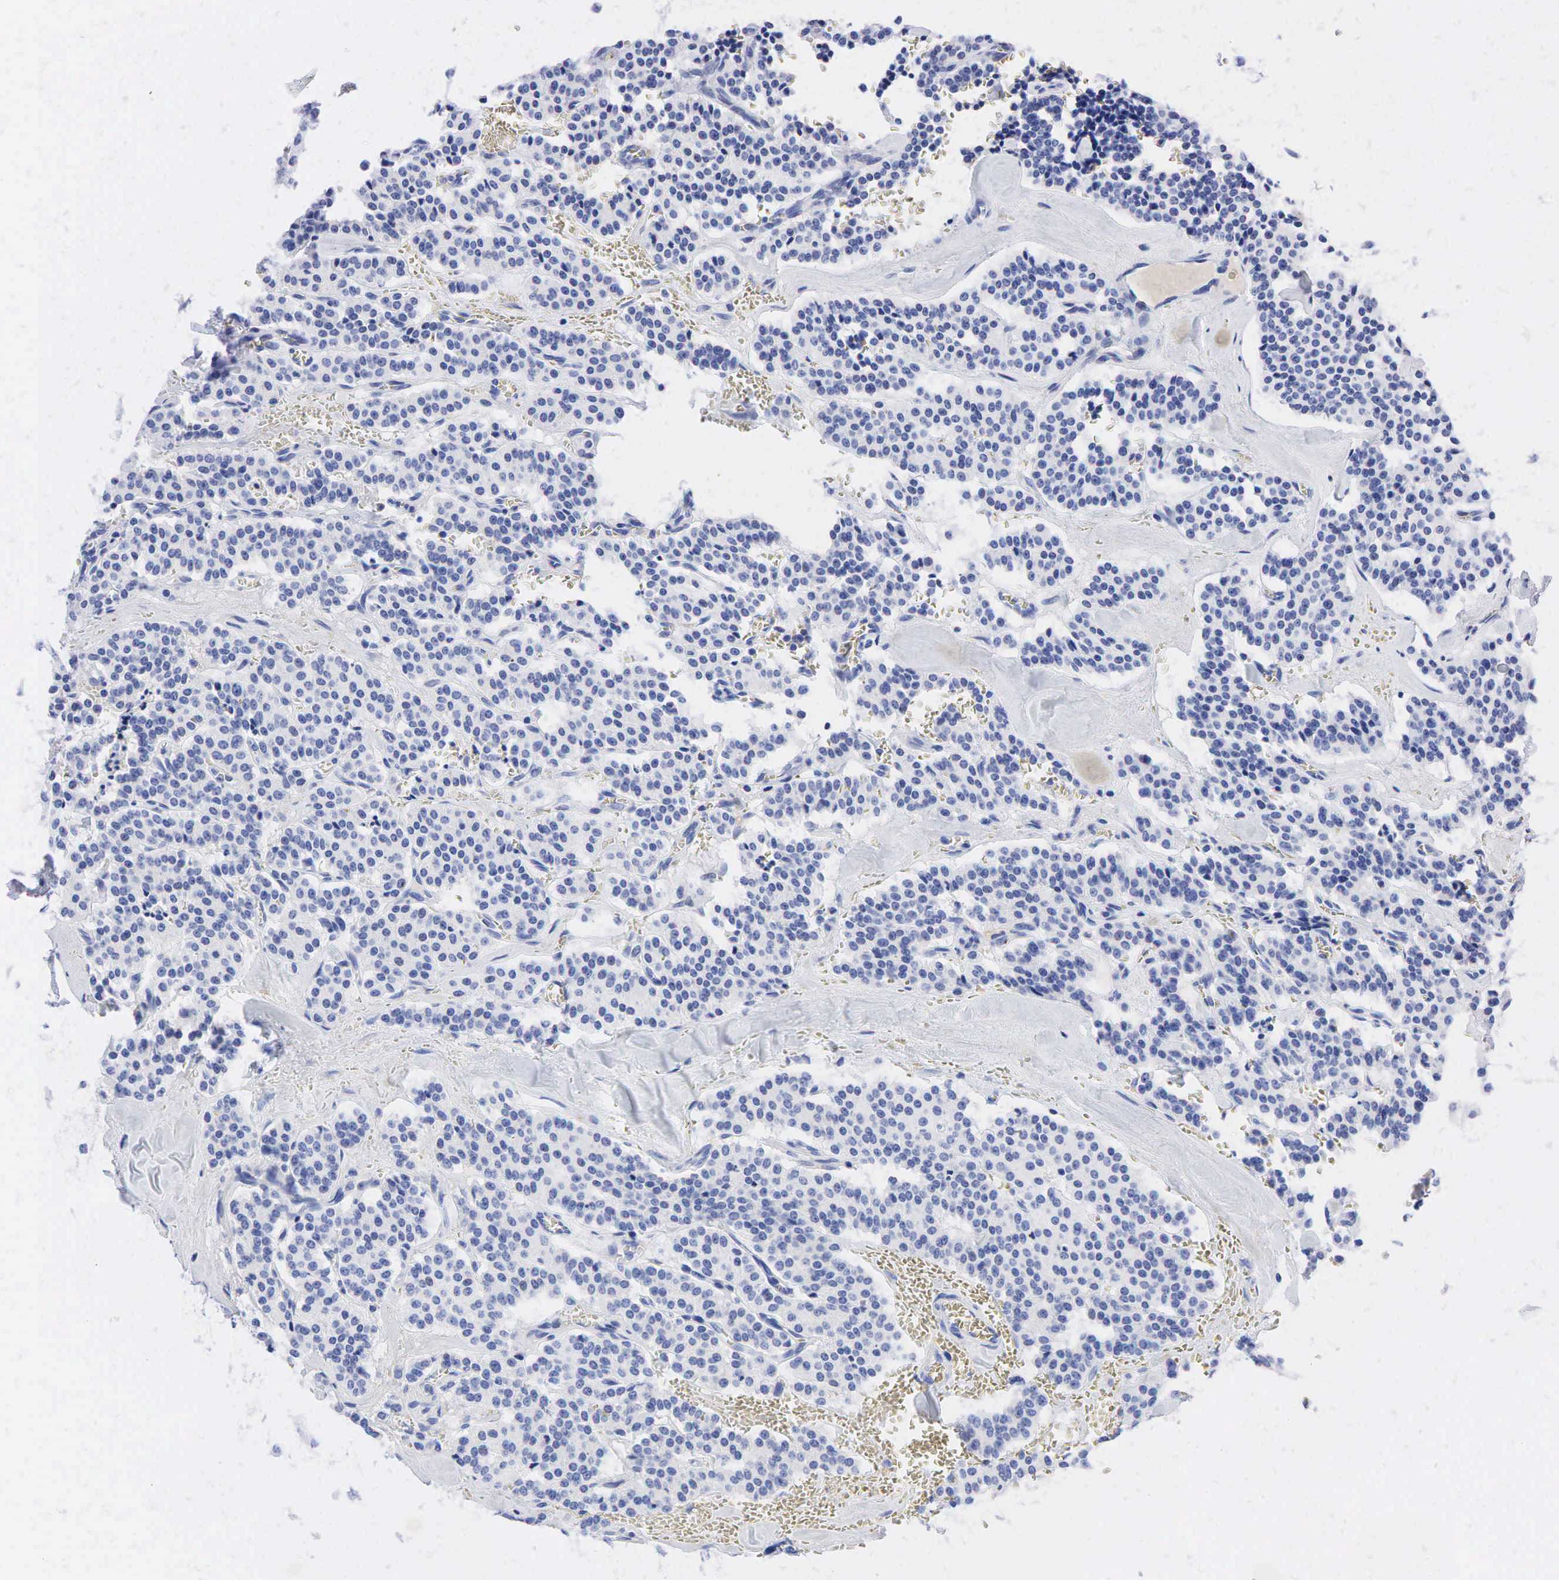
{"staining": {"intensity": "negative", "quantity": "none", "location": "none"}, "tissue": "carcinoid", "cell_type": "Tumor cells", "image_type": "cancer", "snomed": [{"axis": "morphology", "description": "Carcinoid, malignant, NOS"}, {"axis": "topography", "description": "Bronchus"}], "caption": "Carcinoid stained for a protein using immunohistochemistry displays no staining tumor cells.", "gene": "NKX2-1", "patient": {"sex": "male", "age": 55}}